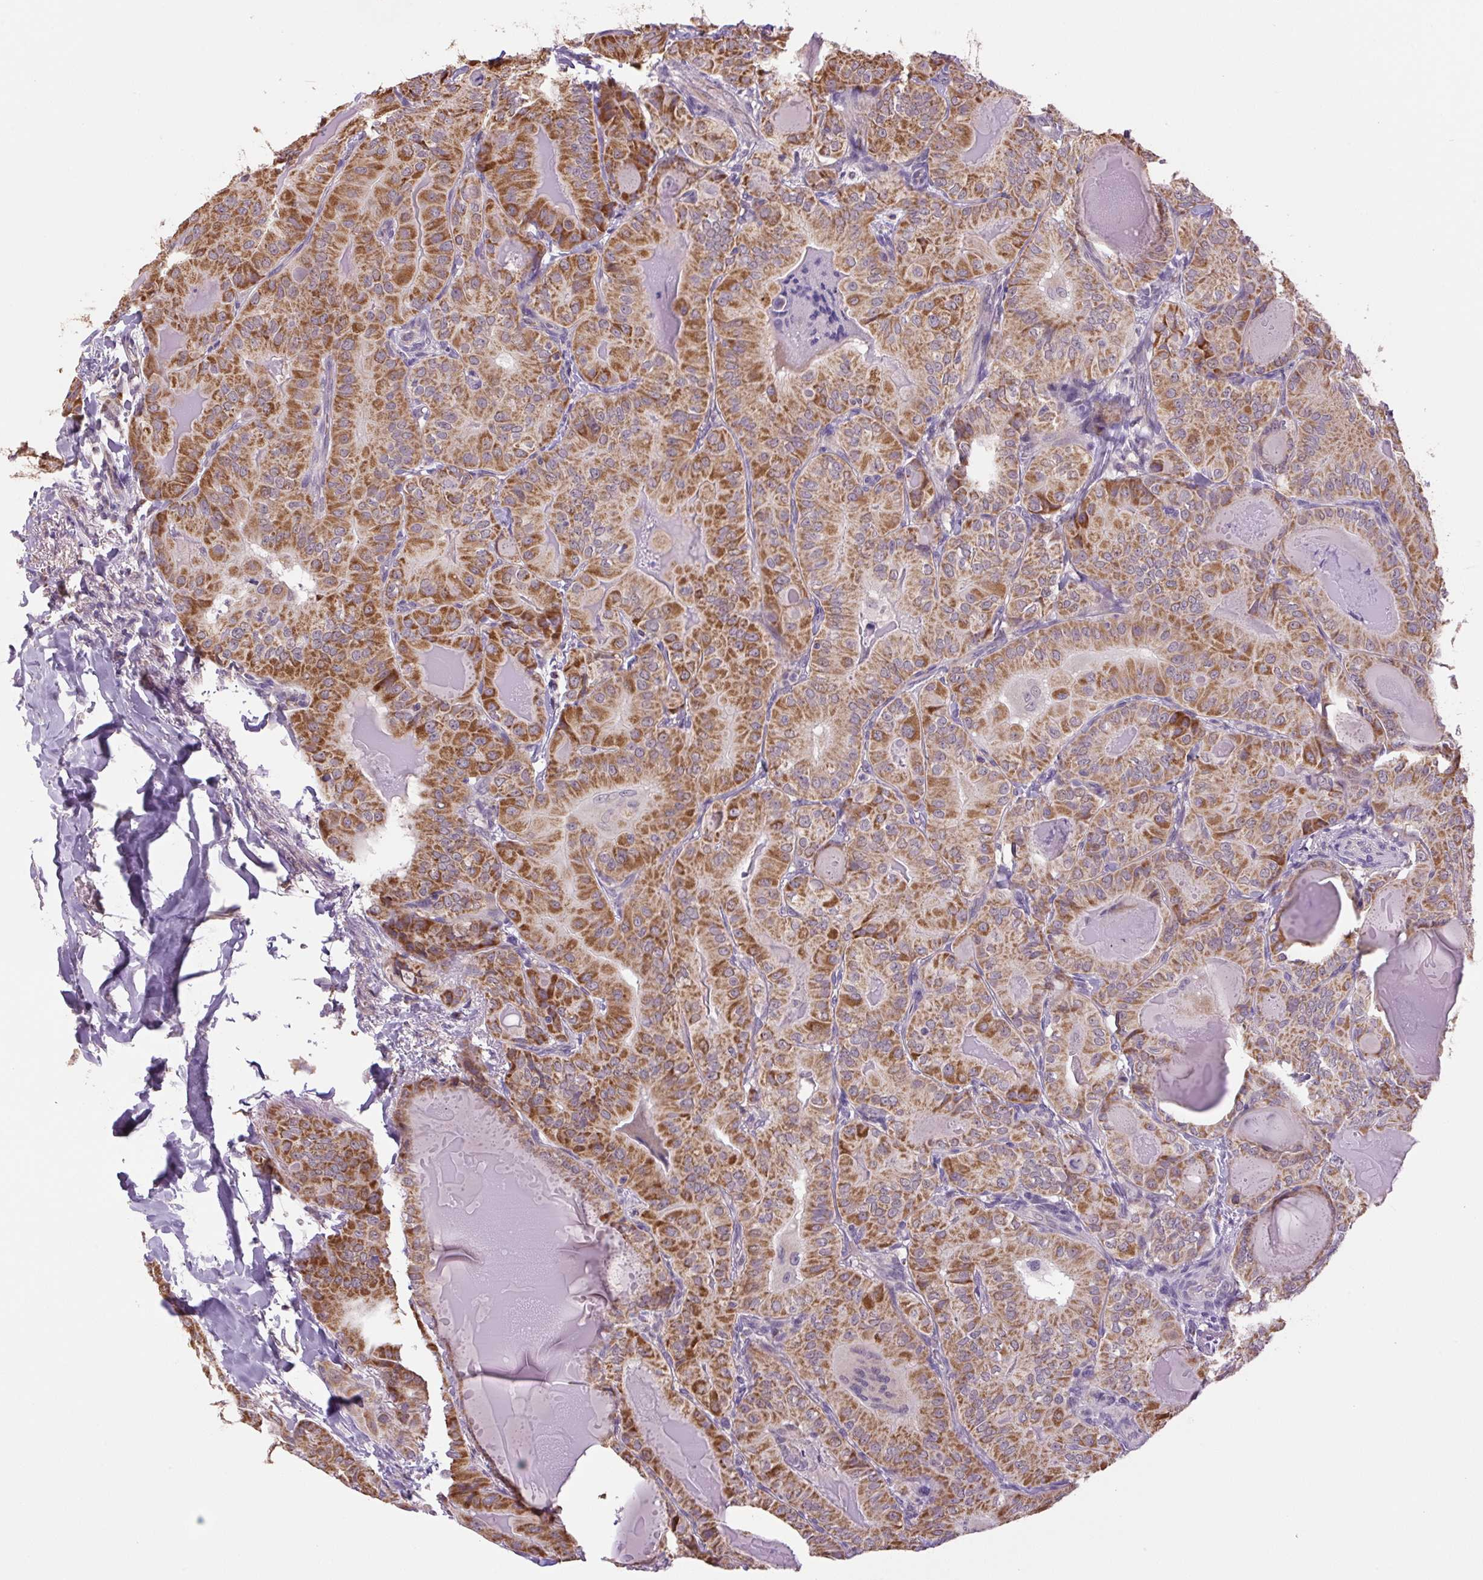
{"staining": {"intensity": "moderate", "quantity": ">75%", "location": "cytoplasmic/membranous"}, "tissue": "thyroid cancer", "cell_type": "Tumor cells", "image_type": "cancer", "snomed": [{"axis": "morphology", "description": "Papillary adenocarcinoma, NOS"}, {"axis": "topography", "description": "Thyroid gland"}], "caption": "Immunohistochemical staining of human thyroid papillary adenocarcinoma demonstrates medium levels of moderate cytoplasmic/membranous protein staining in about >75% of tumor cells.", "gene": "SGF29", "patient": {"sex": "female", "age": 68}}